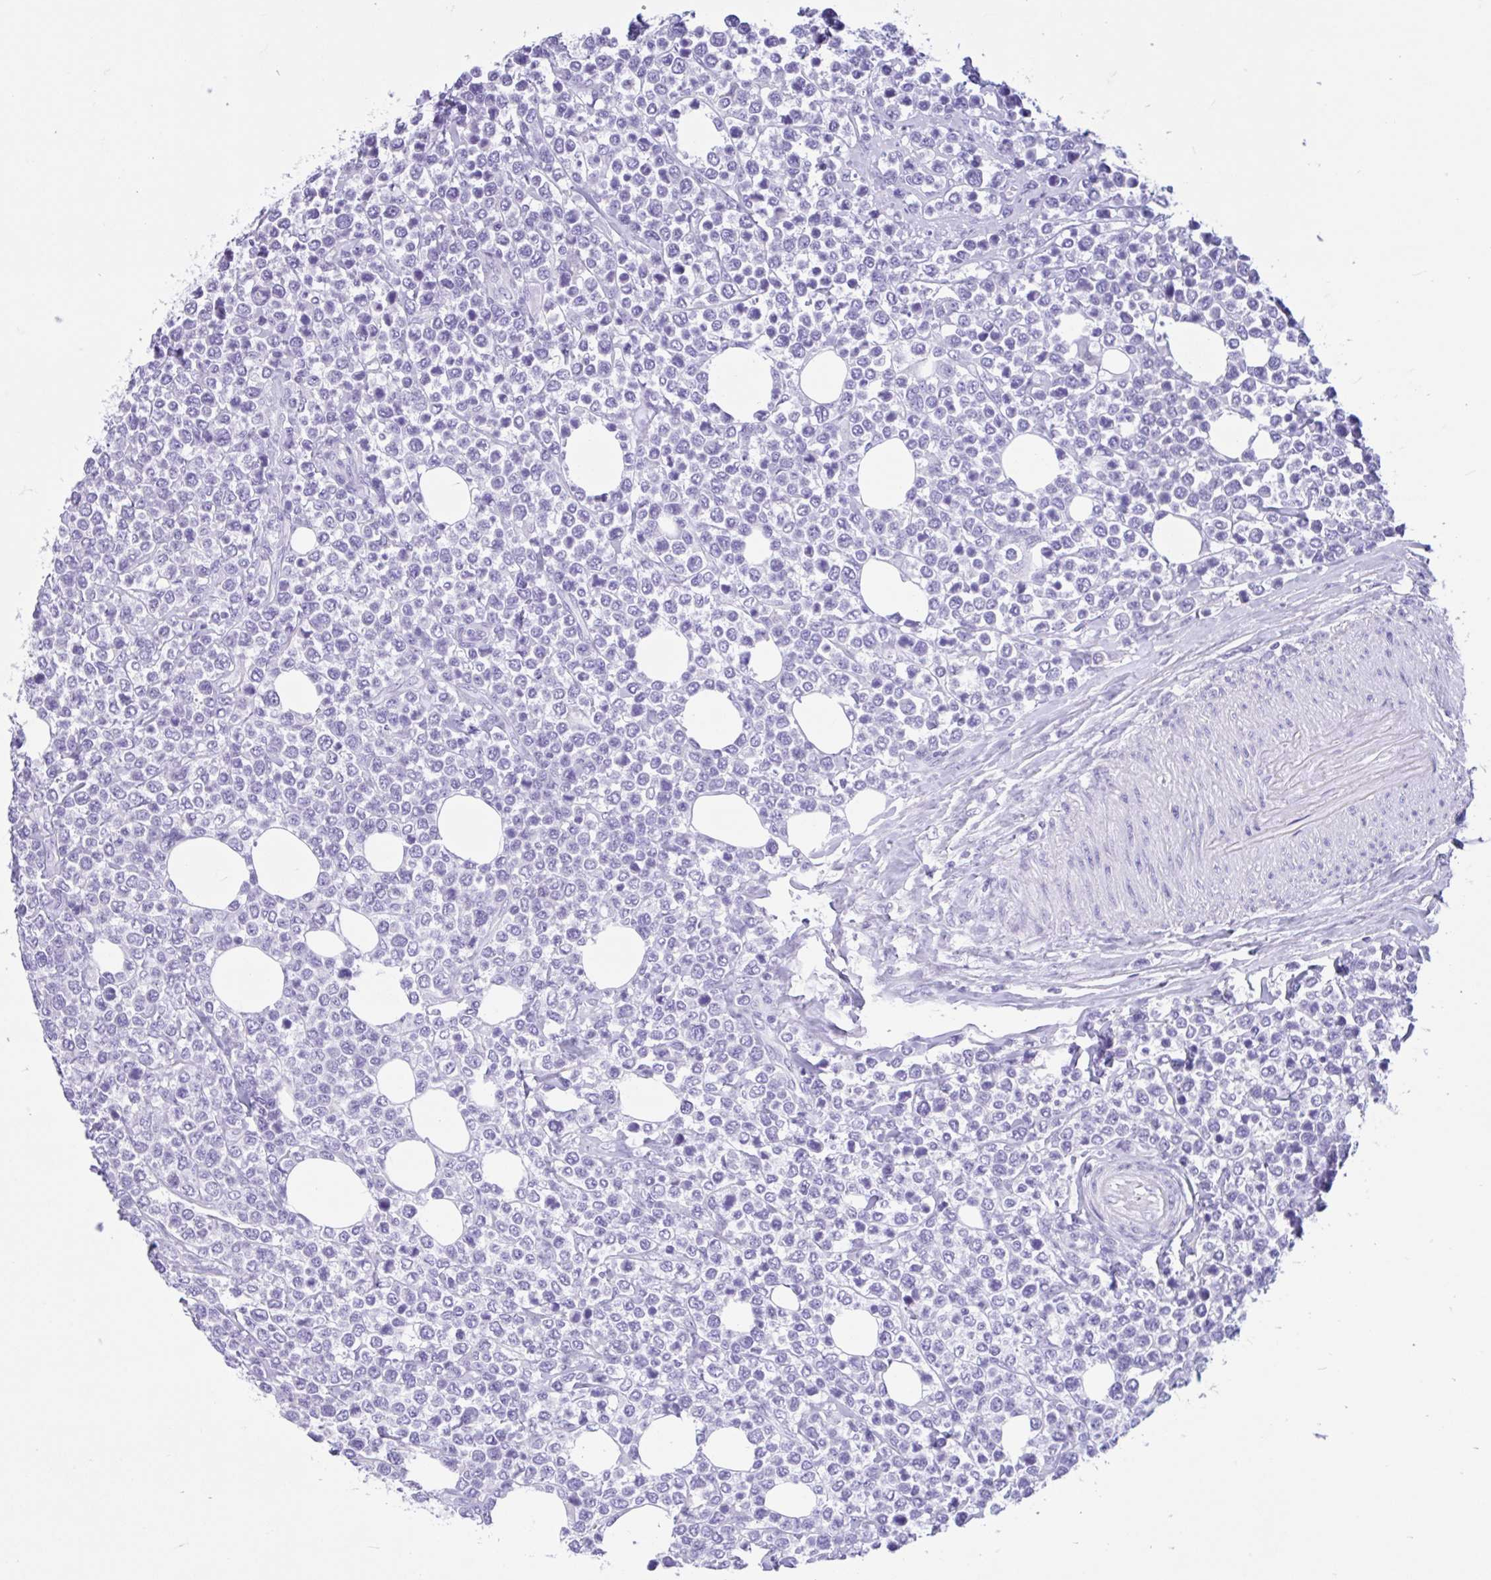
{"staining": {"intensity": "negative", "quantity": "none", "location": "none"}, "tissue": "lymphoma", "cell_type": "Tumor cells", "image_type": "cancer", "snomed": [{"axis": "morphology", "description": "Malignant lymphoma, non-Hodgkin's type, Low grade"}, {"axis": "topography", "description": "Lymph node"}], "caption": "This is a histopathology image of immunohistochemistry staining of lymphoma, which shows no positivity in tumor cells.", "gene": "OR4N4", "patient": {"sex": "male", "age": 60}}